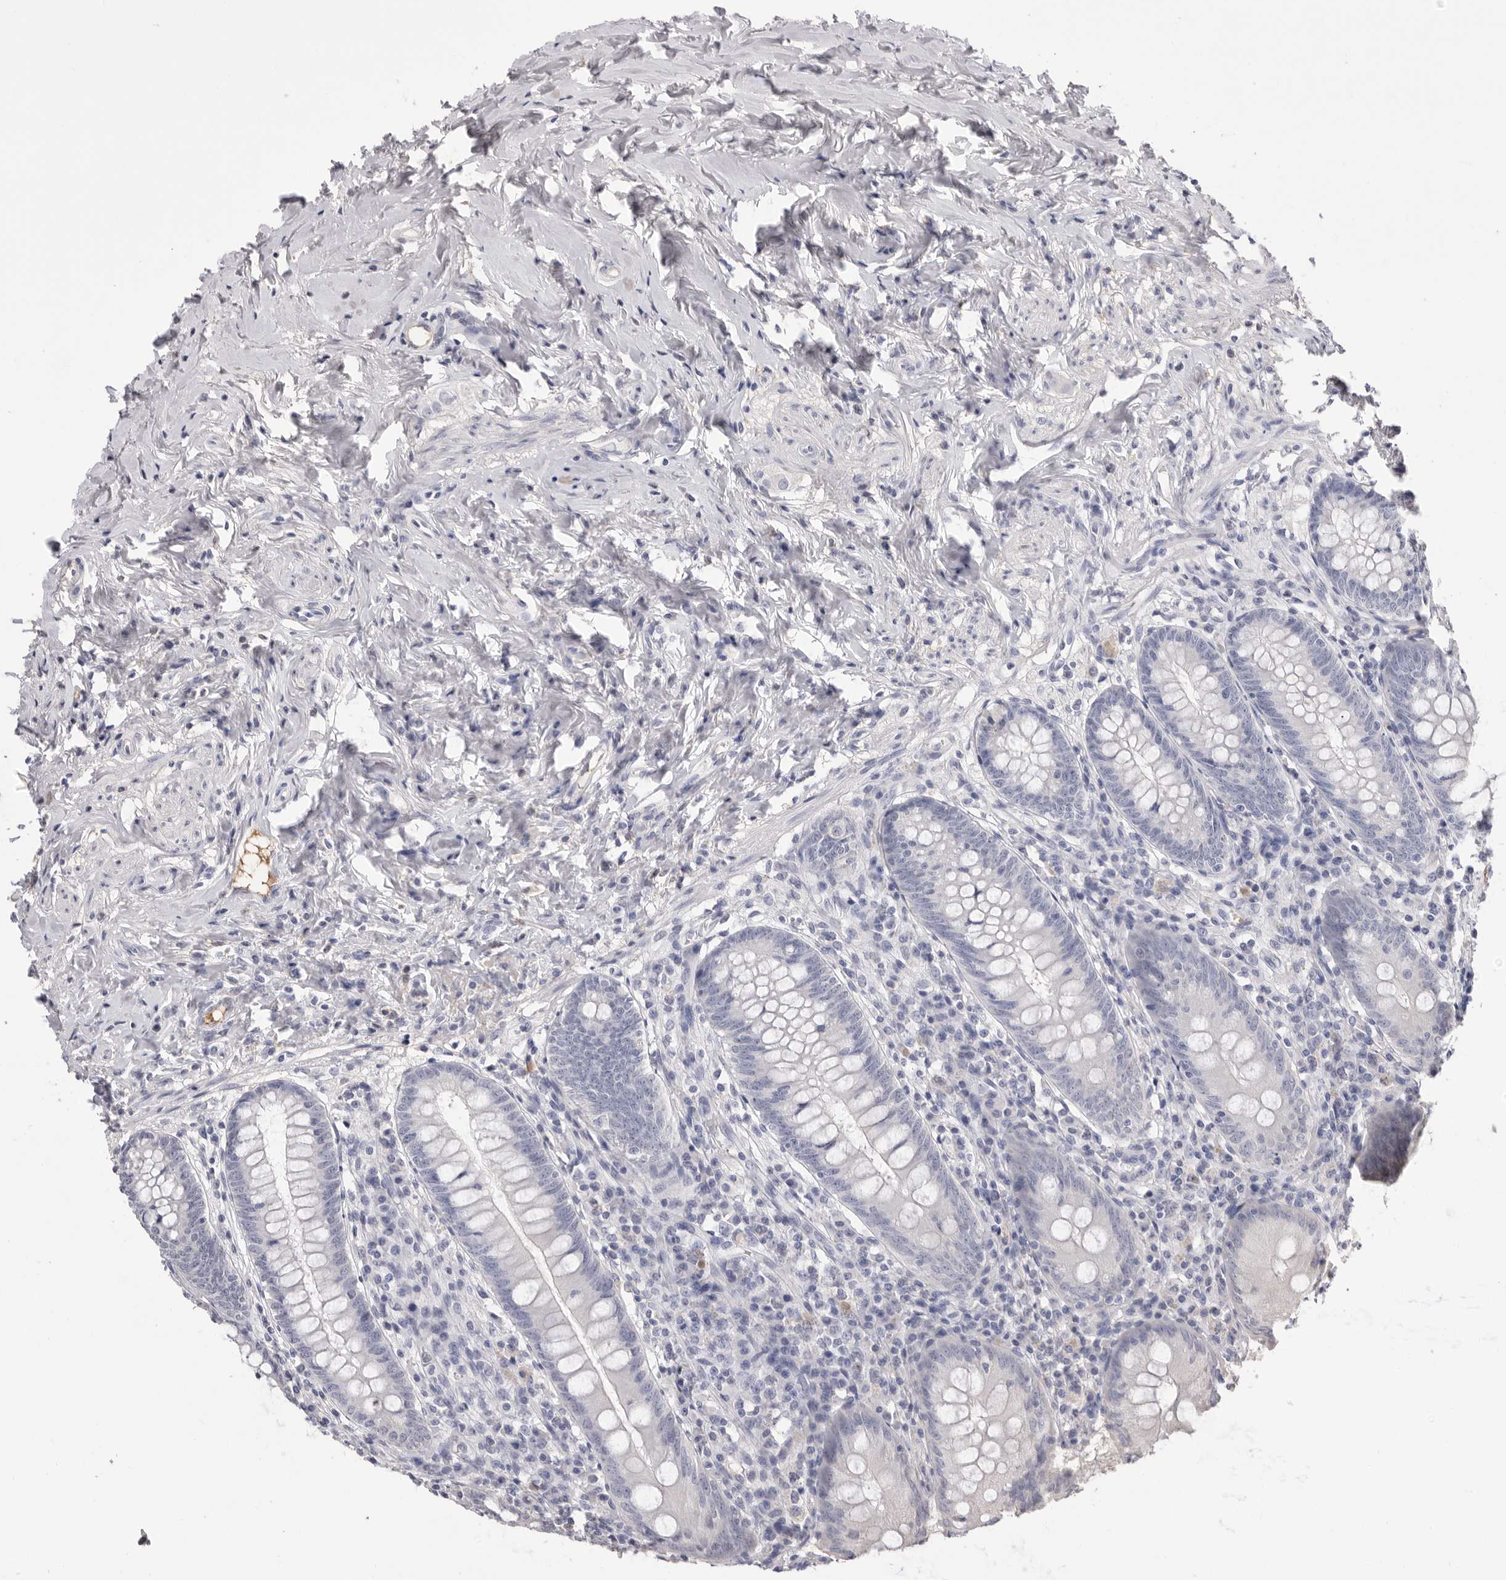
{"staining": {"intensity": "negative", "quantity": "none", "location": "none"}, "tissue": "appendix", "cell_type": "Glandular cells", "image_type": "normal", "snomed": [{"axis": "morphology", "description": "Normal tissue, NOS"}, {"axis": "topography", "description": "Appendix"}], "caption": "Immunohistochemistry (IHC) of unremarkable human appendix exhibits no staining in glandular cells.", "gene": "APOA2", "patient": {"sex": "female", "age": 54}}